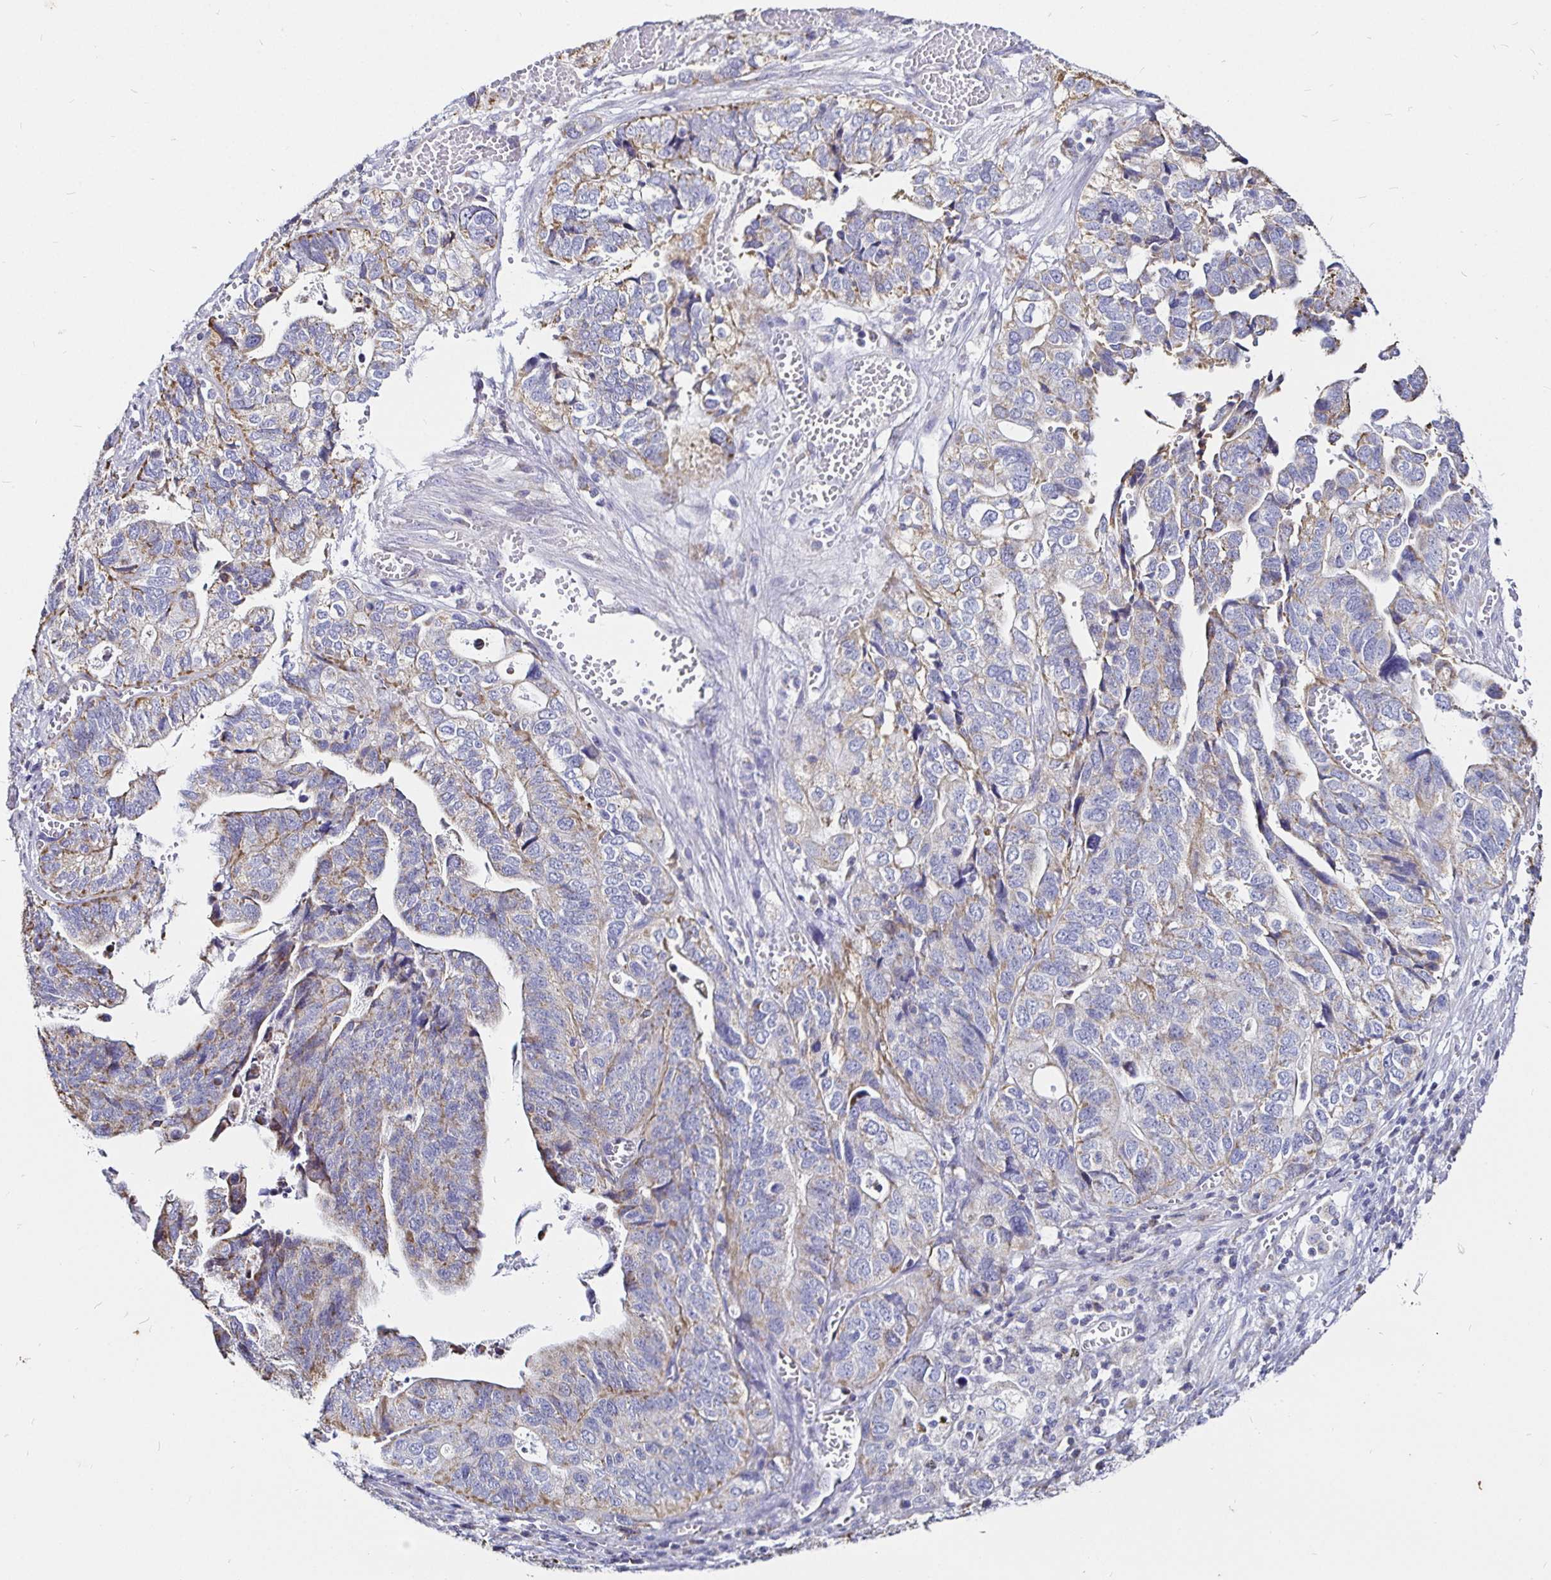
{"staining": {"intensity": "weak", "quantity": "<25%", "location": "cytoplasmic/membranous"}, "tissue": "stomach cancer", "cell_type": "Tumor cells", "image_type": "cancer", "snomed": [{"axis": "morphology", "description": "Adenocarcinoma, NOS"}, {"axis": "topography", "description": "Stomach, upper"}], "caption": "Immunohistochemical staining of stomach cancer (adenocarcinoma) displays no significant expression in tumor cells.", "gene": "PGAM2", "patient": {"sex": "female", "age": 67}}